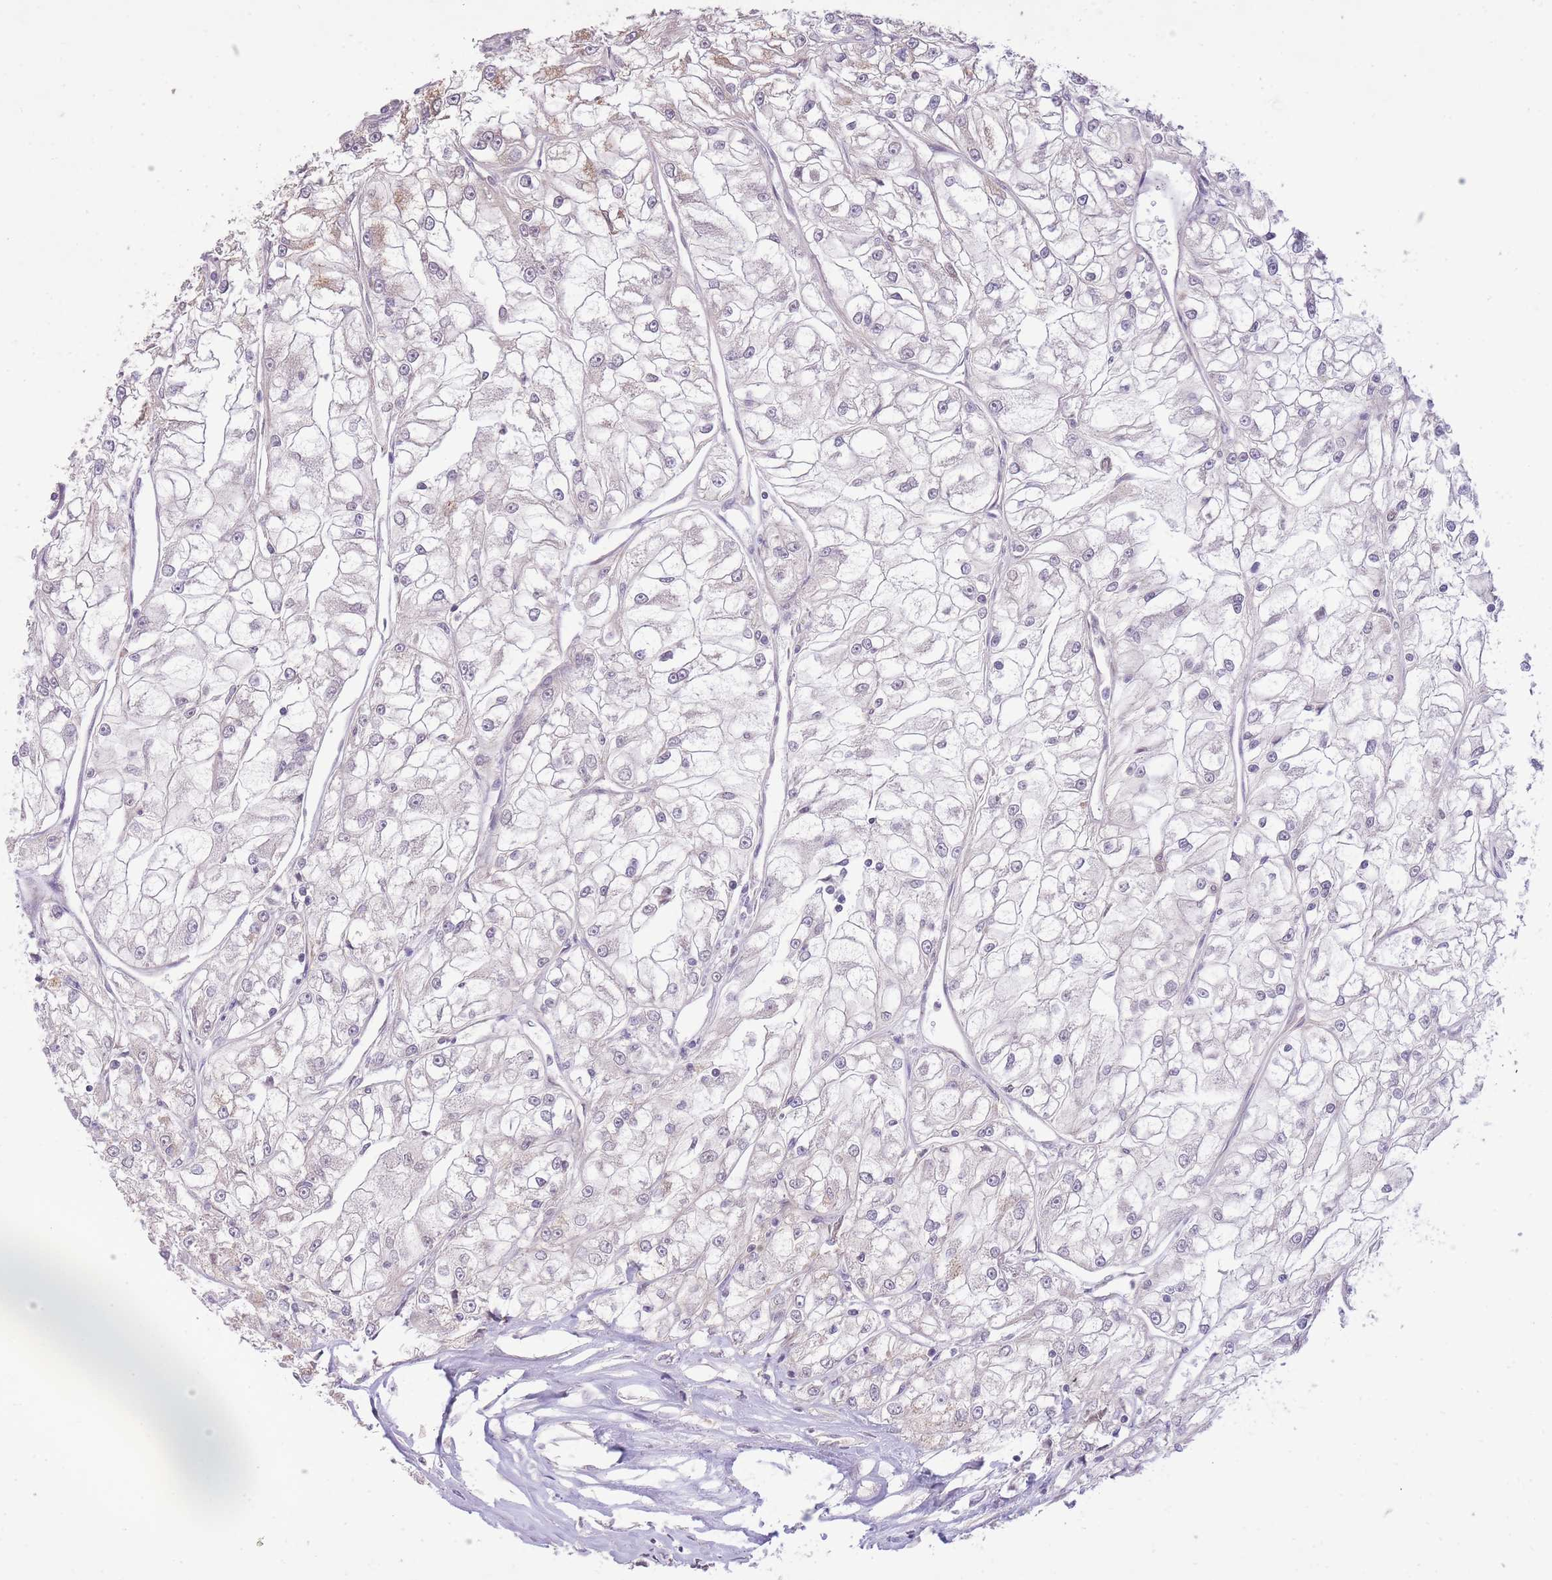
{"staining": {"intensity": "negative", "quantity": "none", "location": "none"}, "tissue": "renal cancer", "cell_type": "Tumor cells", "image_type": "cancer", "snomed": [{"axis": "morphology", "description": "Adenocarcinoma, NOS"}, {"axis": "topography", "description": "Kidney"}], "caption": "Image shows no protein expression in tumor cells of renal adenocarcinoma tissue.", "gene": "ELOA2", "patient": {"sex": "female", "age": 72}}